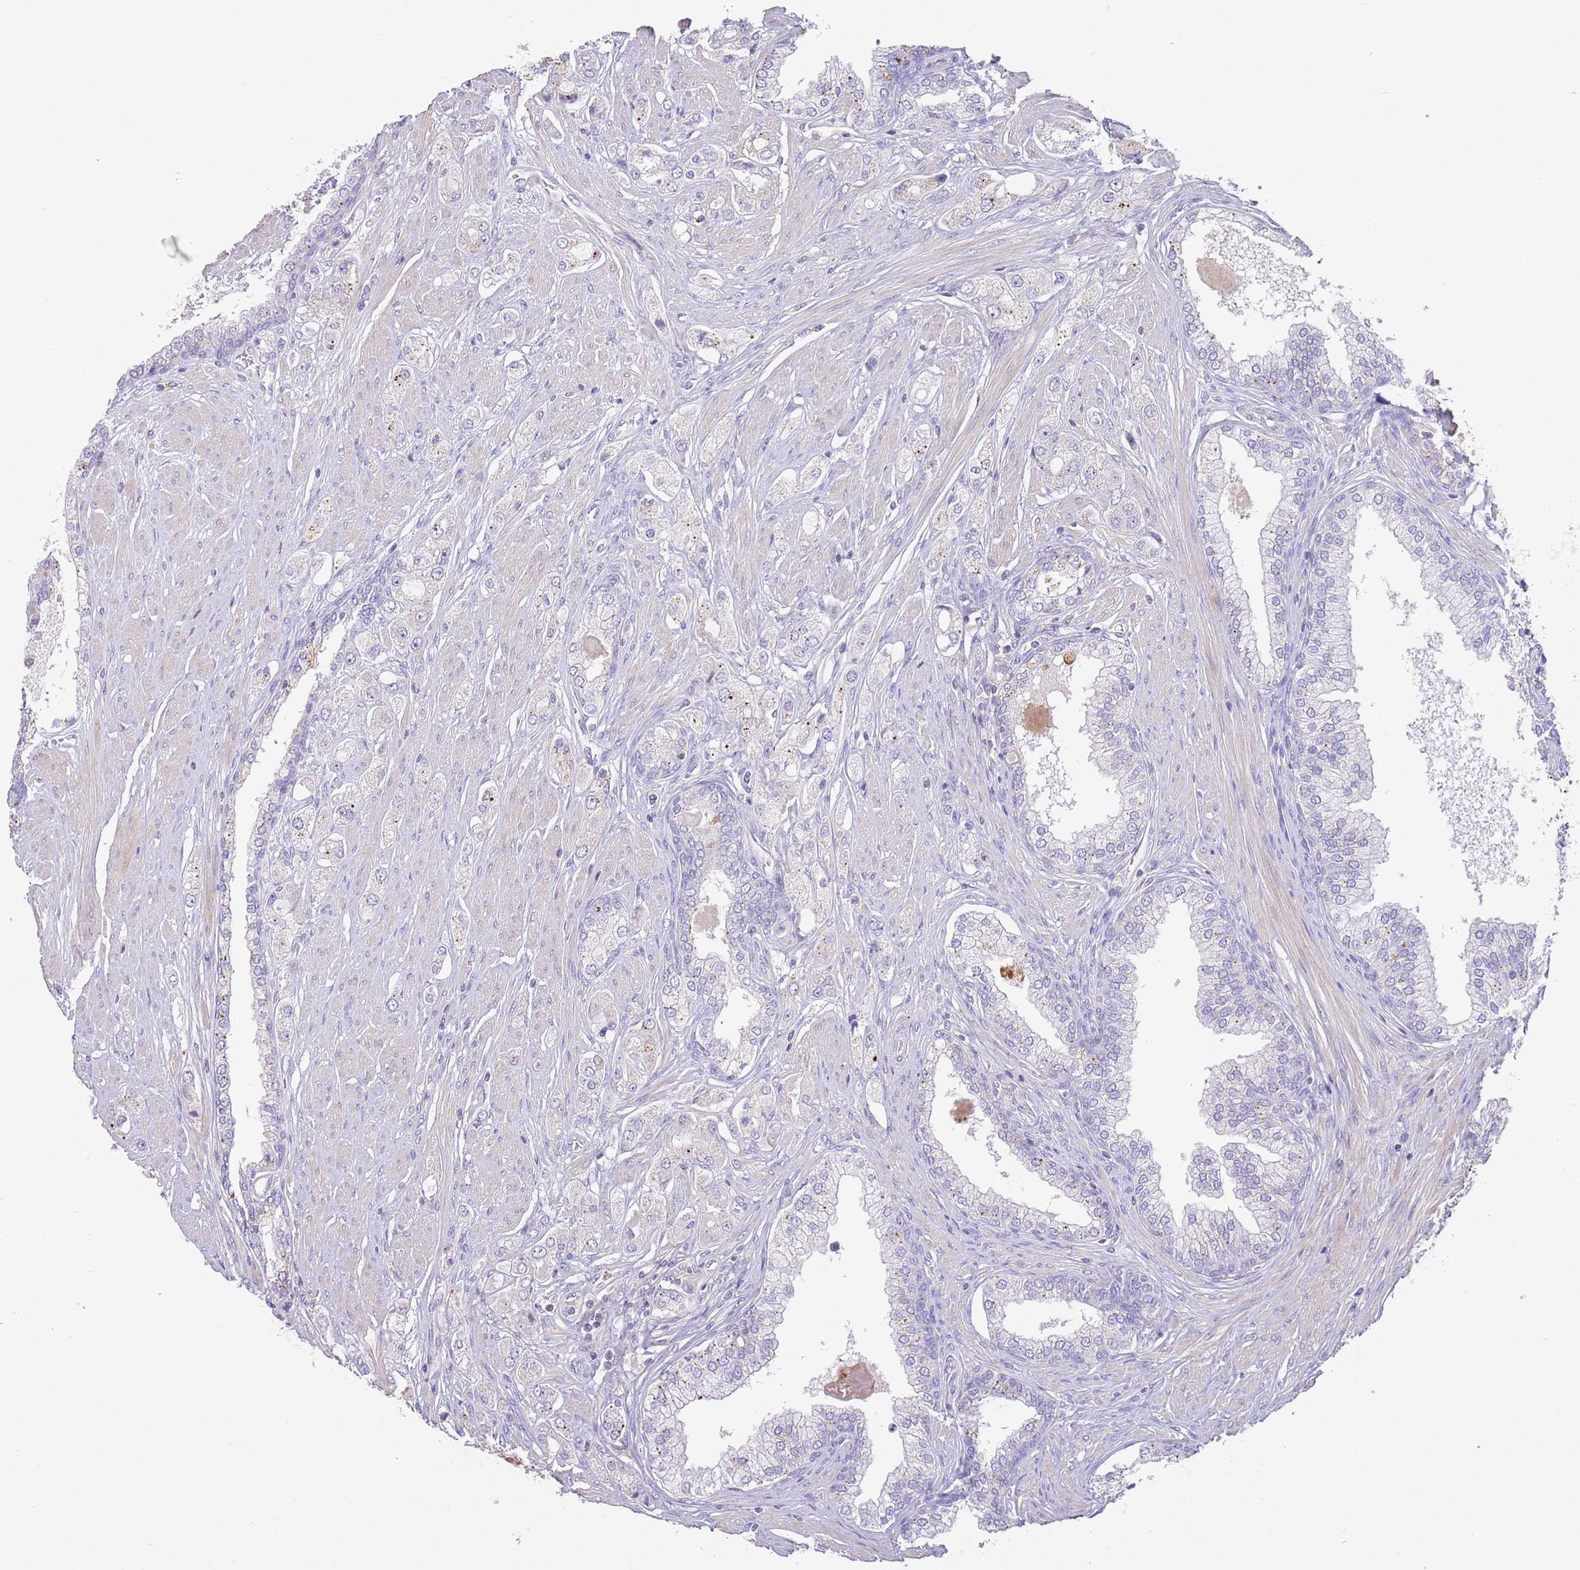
{"staining": {"intensity": "negative", "quantity": "none", "location": "none"}, "tissue": "prostate cancer", "cell_type": "Tumor cells", "image_type": "cancer", "snomed": [{"axis": "morphology", "description": "Adenocarcinoma, High grade"}, {"axis": "topography", "description": "Prostate"}], "caption": "Micrograph shows no significant protein positivity in tumor cells of prostate cancer.", "gene": "SFTPA1", "patient": {"sex": "male", "age": 68}}